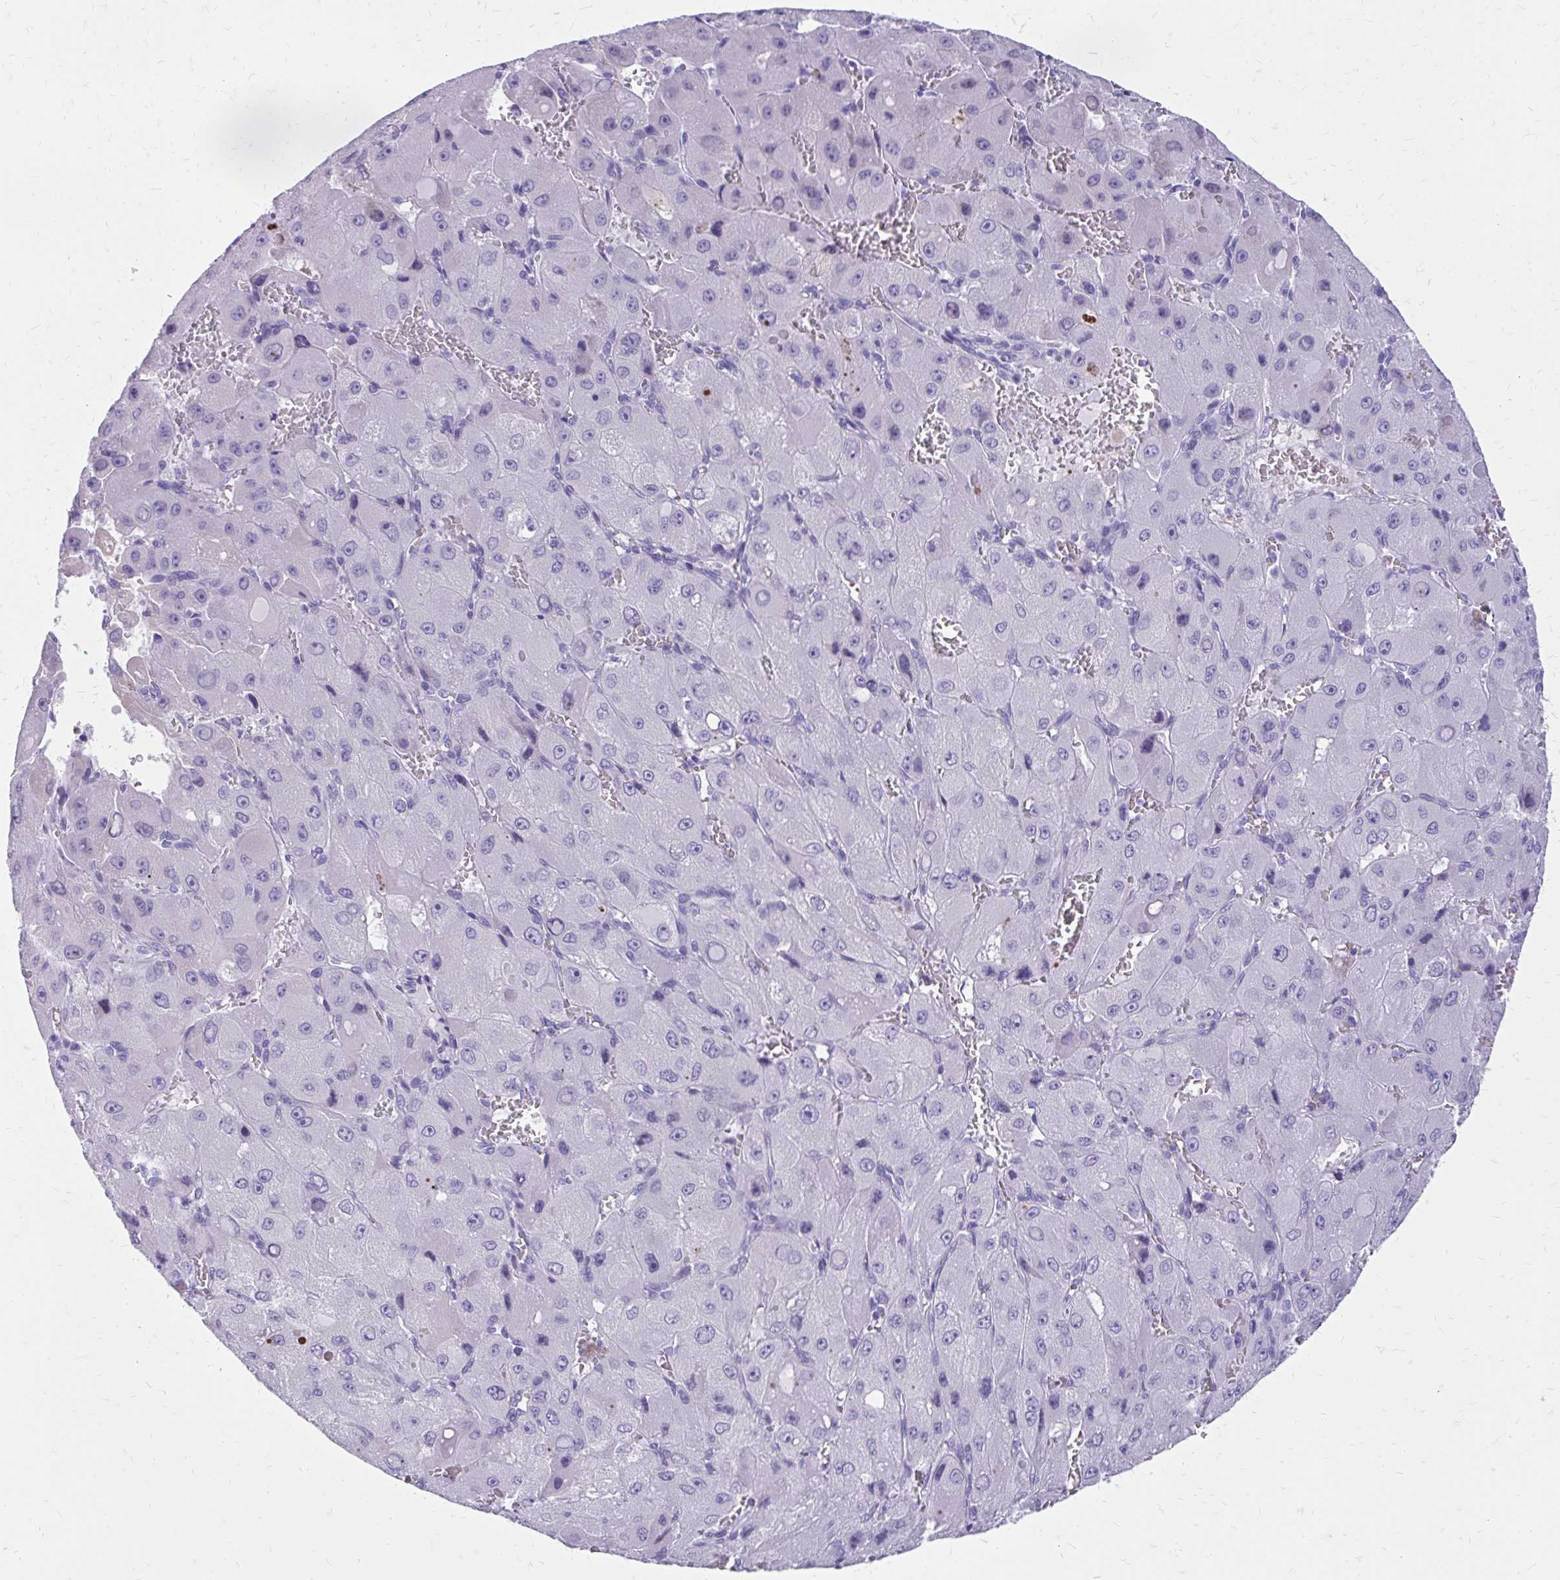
{"staining": {"intensity": "negative", "quantity": "none", "location": "none"}, "tissue": "liver cancer", "cell_type": "Tumor cells", "image_type": "cancer", "snomed": [{"axis": "morphology", "description": "Carcinoma, Hepatocellular, NOS"}, {"axis": "topography", "description": "Liver"}], "caption": "A photomicrograph of human liver cancer (hepatocellular carcinoma) is negative for staining in tumor cells. The staining was performed using DAB (3,3'-diaminobenzidine) to visualize the protein expression in brown, while the nuclei were stained in blue with hematoxylin (Magnification: 20x).", "gene": "SATL1", "patient": {"sex": "male", "age": 27}}